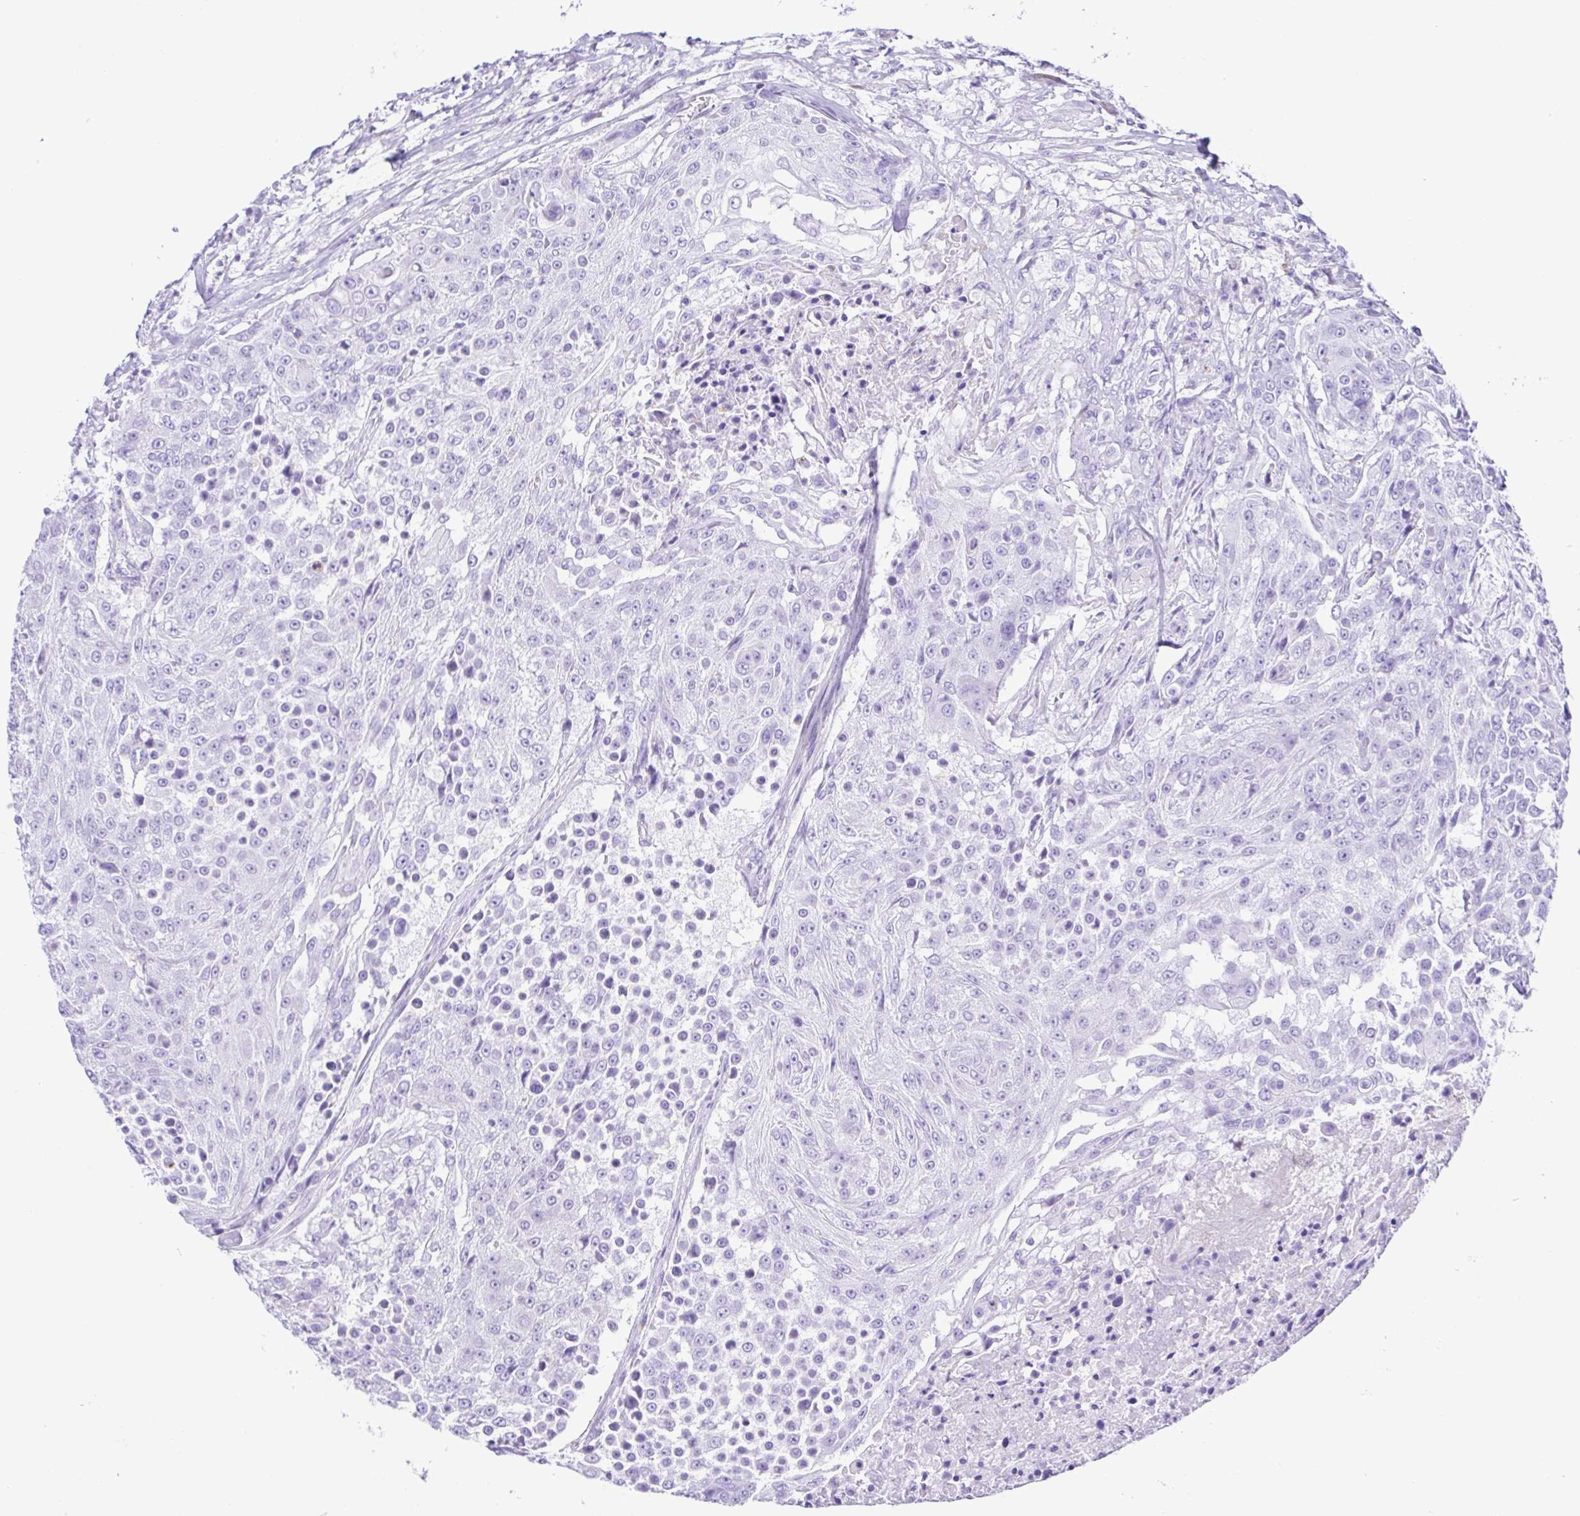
{"staining": {"intensity": "negative", "quantity": "none", "location": "none"}, "tissue": "urothelial cancer", "cell_type": "Tumor cells", "image_type": "cancer", "snomed": [{"axis": "morphology", "description": "Urothelial carcinoma, High grade"}, {"axis": "topography", "description": "Urinary bladder"}], "caption": "High-grade urothelial carcinoma was stained to show a protein in brown. There is no significant positivity in tumor cells. Brightfield microscopy of immunohistochemistry stained with DAB (3,3'-diaminobenzidine) (brown) and hematoxylin (blue), captured at high magnification.", "gene": "GPR17", "patient": {"sex": "female", "age": 63}}